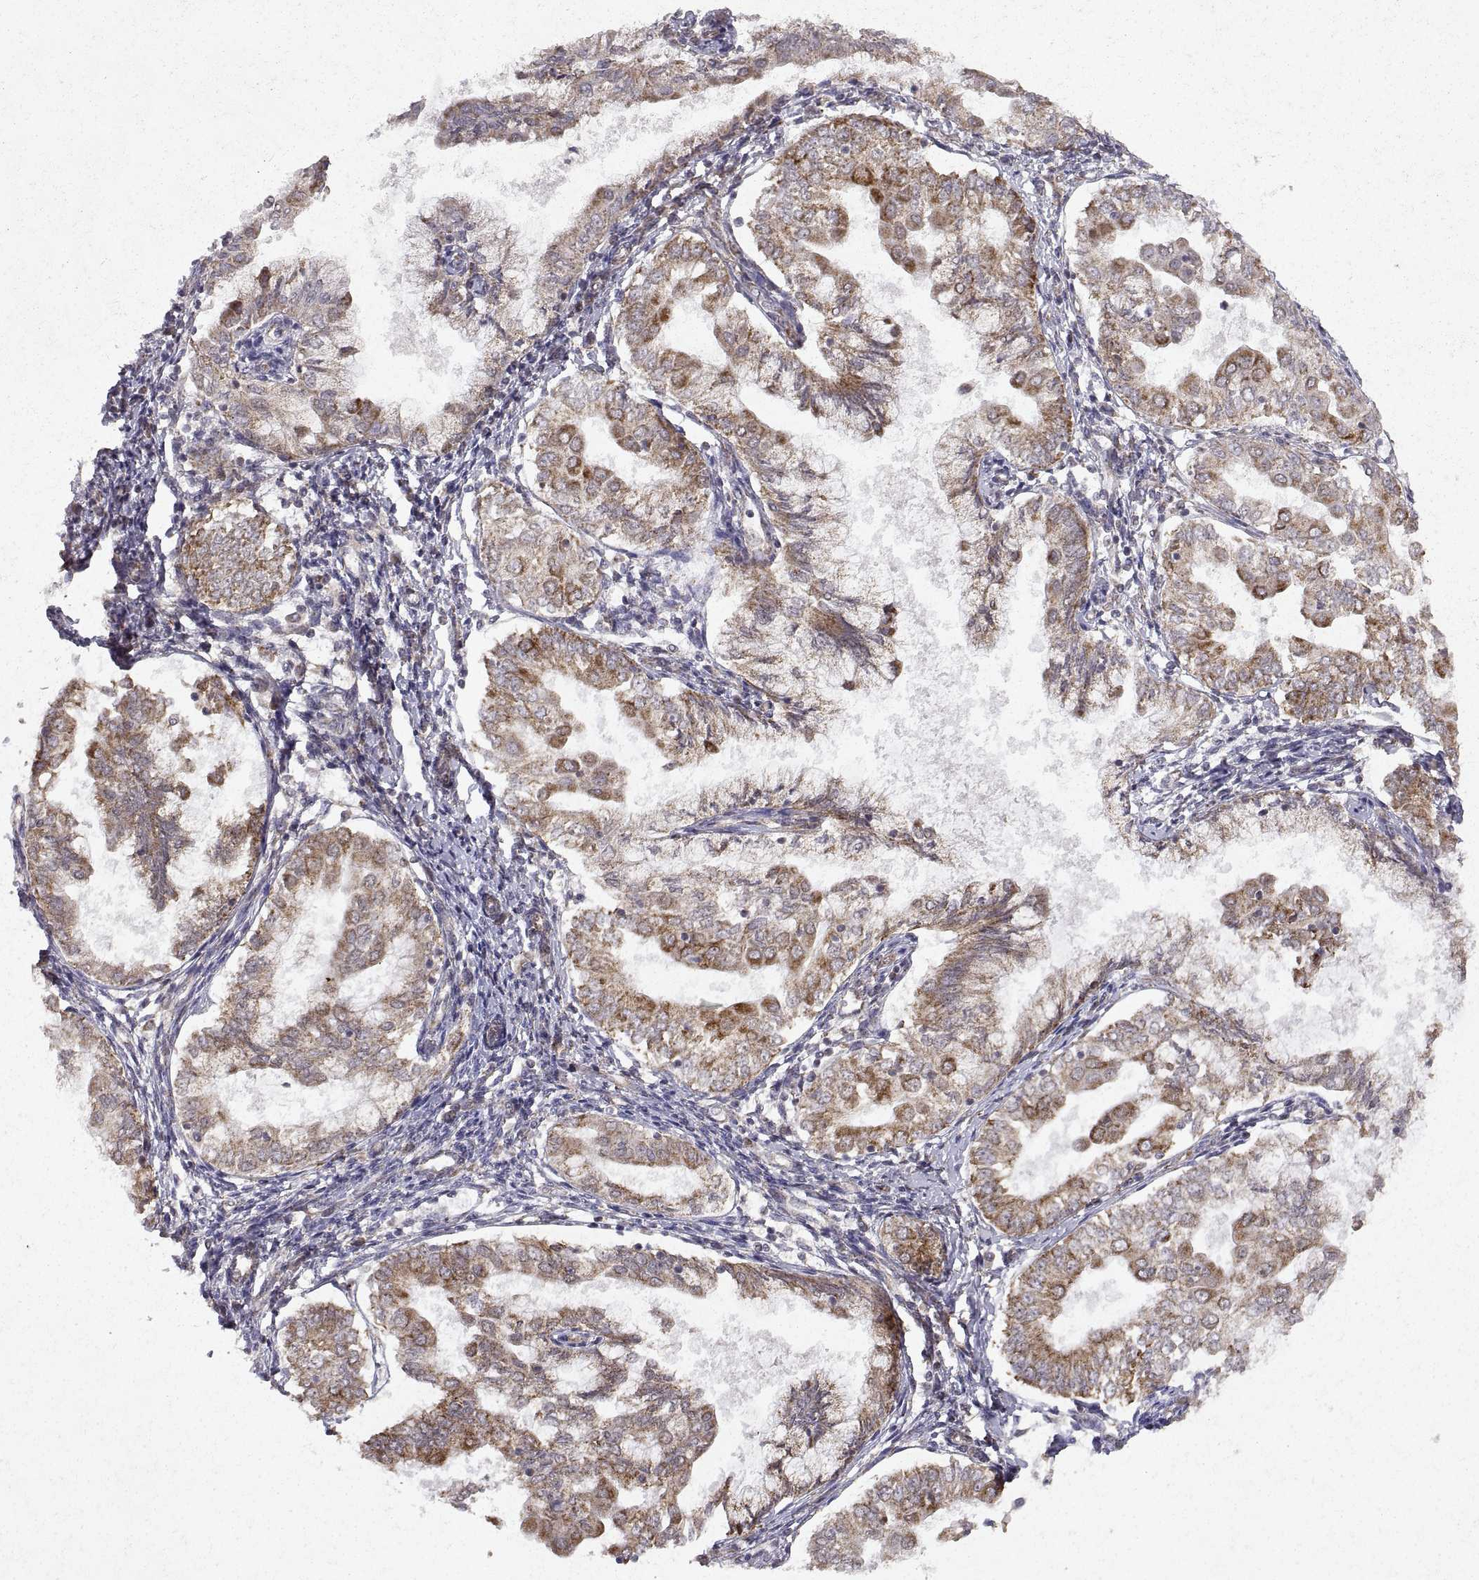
{"staining": {"intensity": "moderate", "quantity": "25%-75%", "location": "cytoplasmic/membranous"}, "tissue": "endometrial cancer", "cell_type": "Tumor cells", "image_type": "cancer", "snomed": [{"axis": "morphology", "description": "Adenocarcinoma, NOS"}, {"axis": "topography", "description": "Endometrium"}], "caption": "Endometrial cancer was stained to show a protein in brown. There is medium levels of moderate cytoplasmic/membranous expression in approximately 25%-75% of tumor cells.", "gene": "MANBAL", "patient": {"sex": "female", "age": 68}}